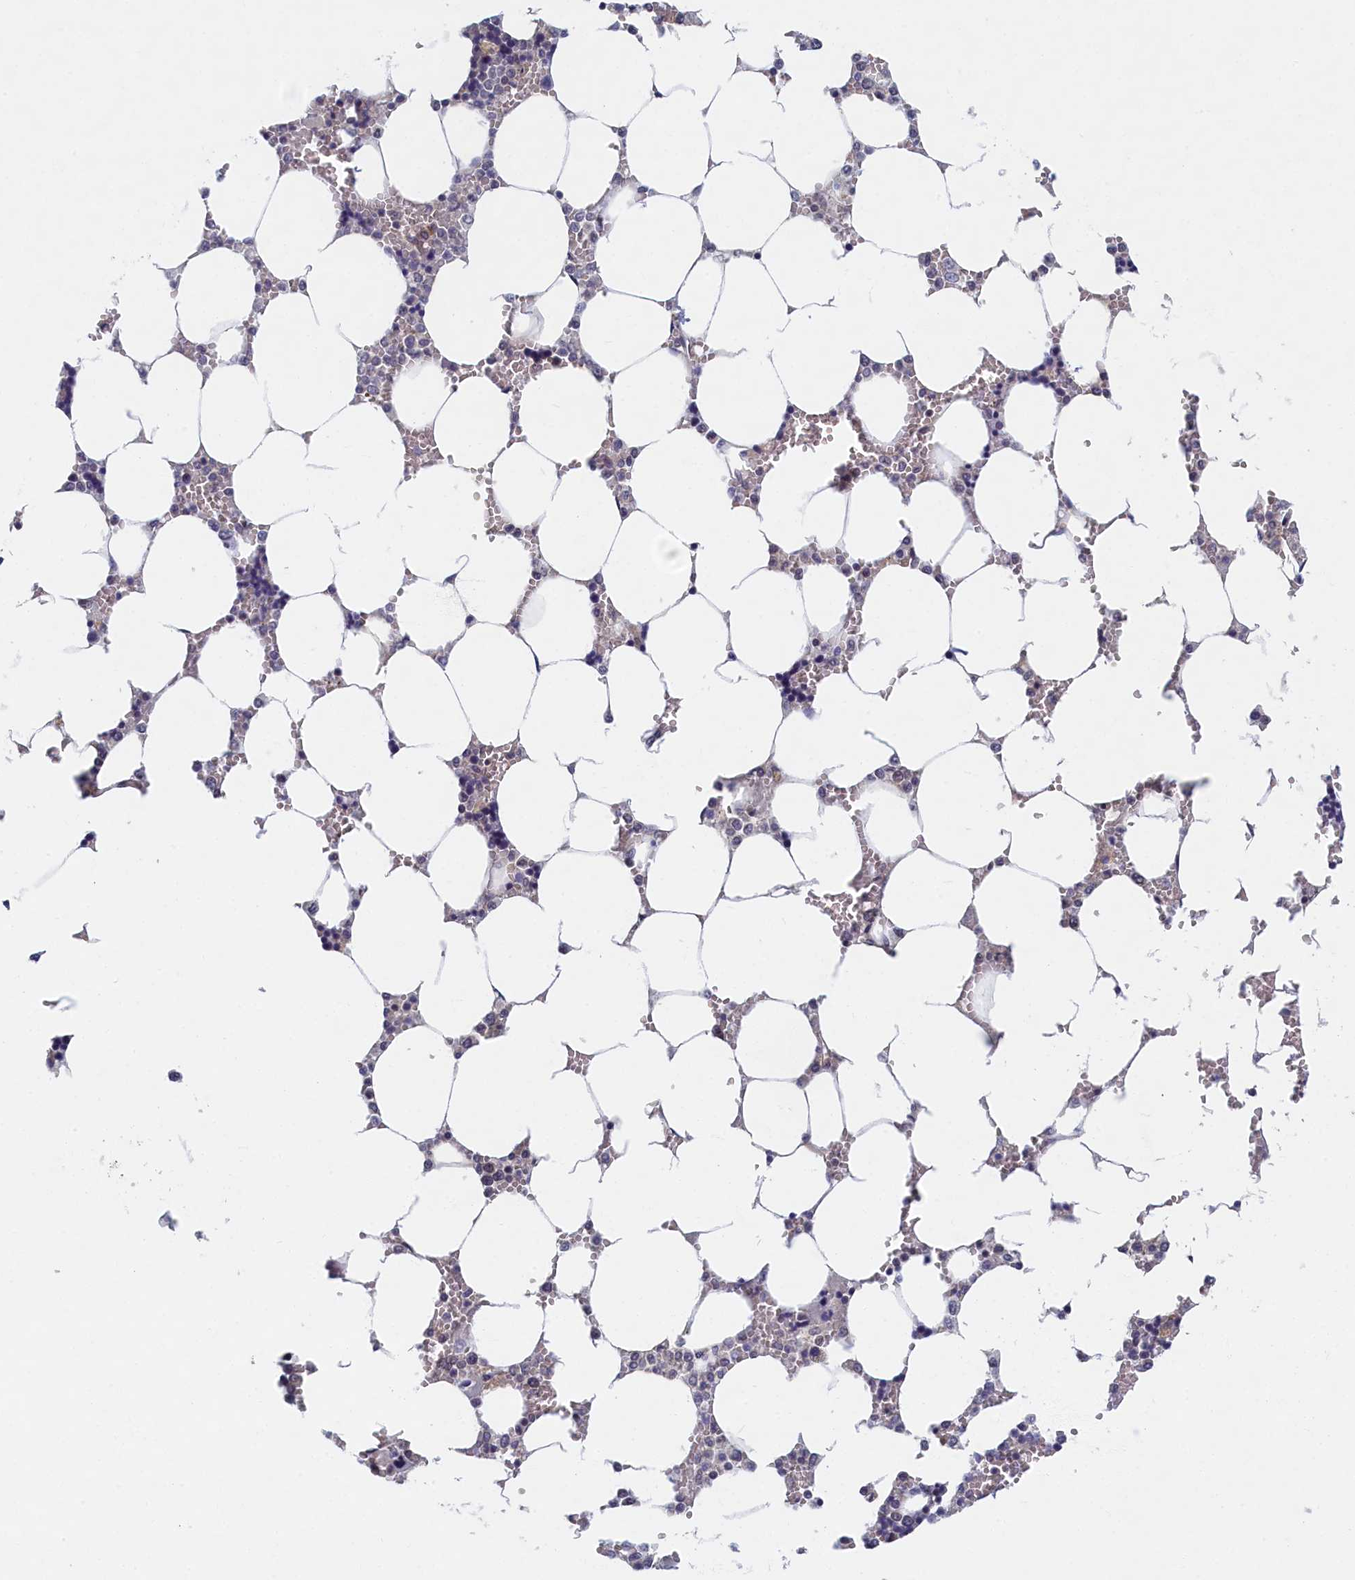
{"staining": {"intensity": "negative", "quantity": "none", "location": "none"}, "tissue": "bone marrow", "cell_type": "Hematopoietic cells", "image_type": "normal", "snomed": [{"axis": "morphology", "description": "Normal tissue, NOS"}, {"axis": "topography", "description": "Bone marrow"}], "caption": "Histopathology image shows no protein staining in hematopoietic cells of unremarkable bone marrow.", "gene": "DNAJC17", "patient": {"sex": "male", "age": 64}}